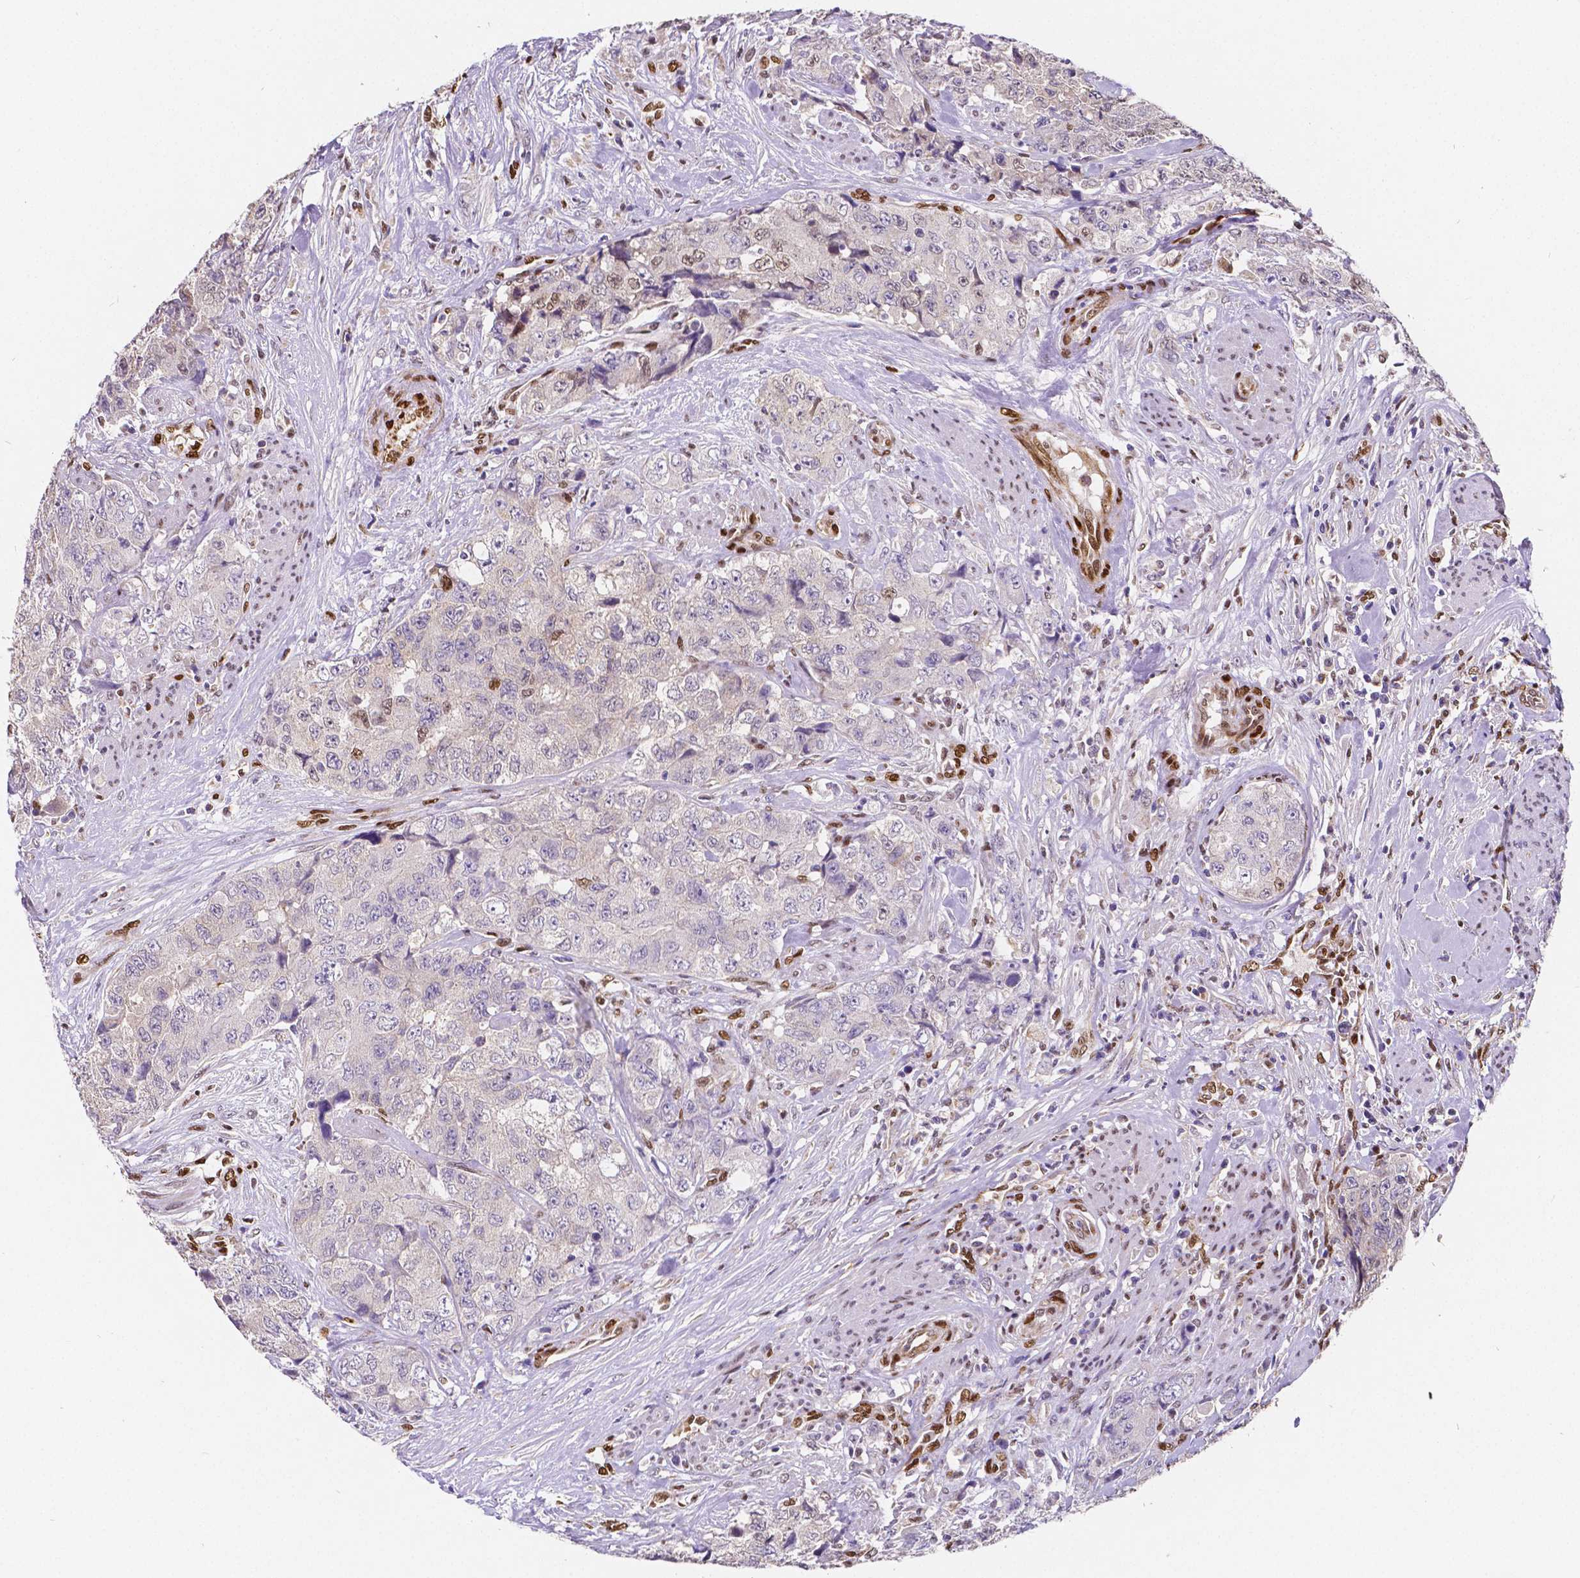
{"staining": {"intensity": "weak", "quantity": "<25%", "location": "nuclear"}, "tissue": "urothelial cancer", "cell_type": "Tumor cells", "image_type": "cancer", "snomed": [{"axis": "morphology", "description": "Urothelial carcinoma, High grade"}, {"axis": "topography", "description": "Urinary bladder"}], "caption": "High magnification brightfield microscopy of urothelial carcinoma (high-grade) stained with DAB (3,3'-diaminobenzidine) (brown) and counterstained with hematoxylin (blue): tumor cells show no significant staining.", "gene": "MEF2C", "patient": {"sex": "female", "age": 78}}